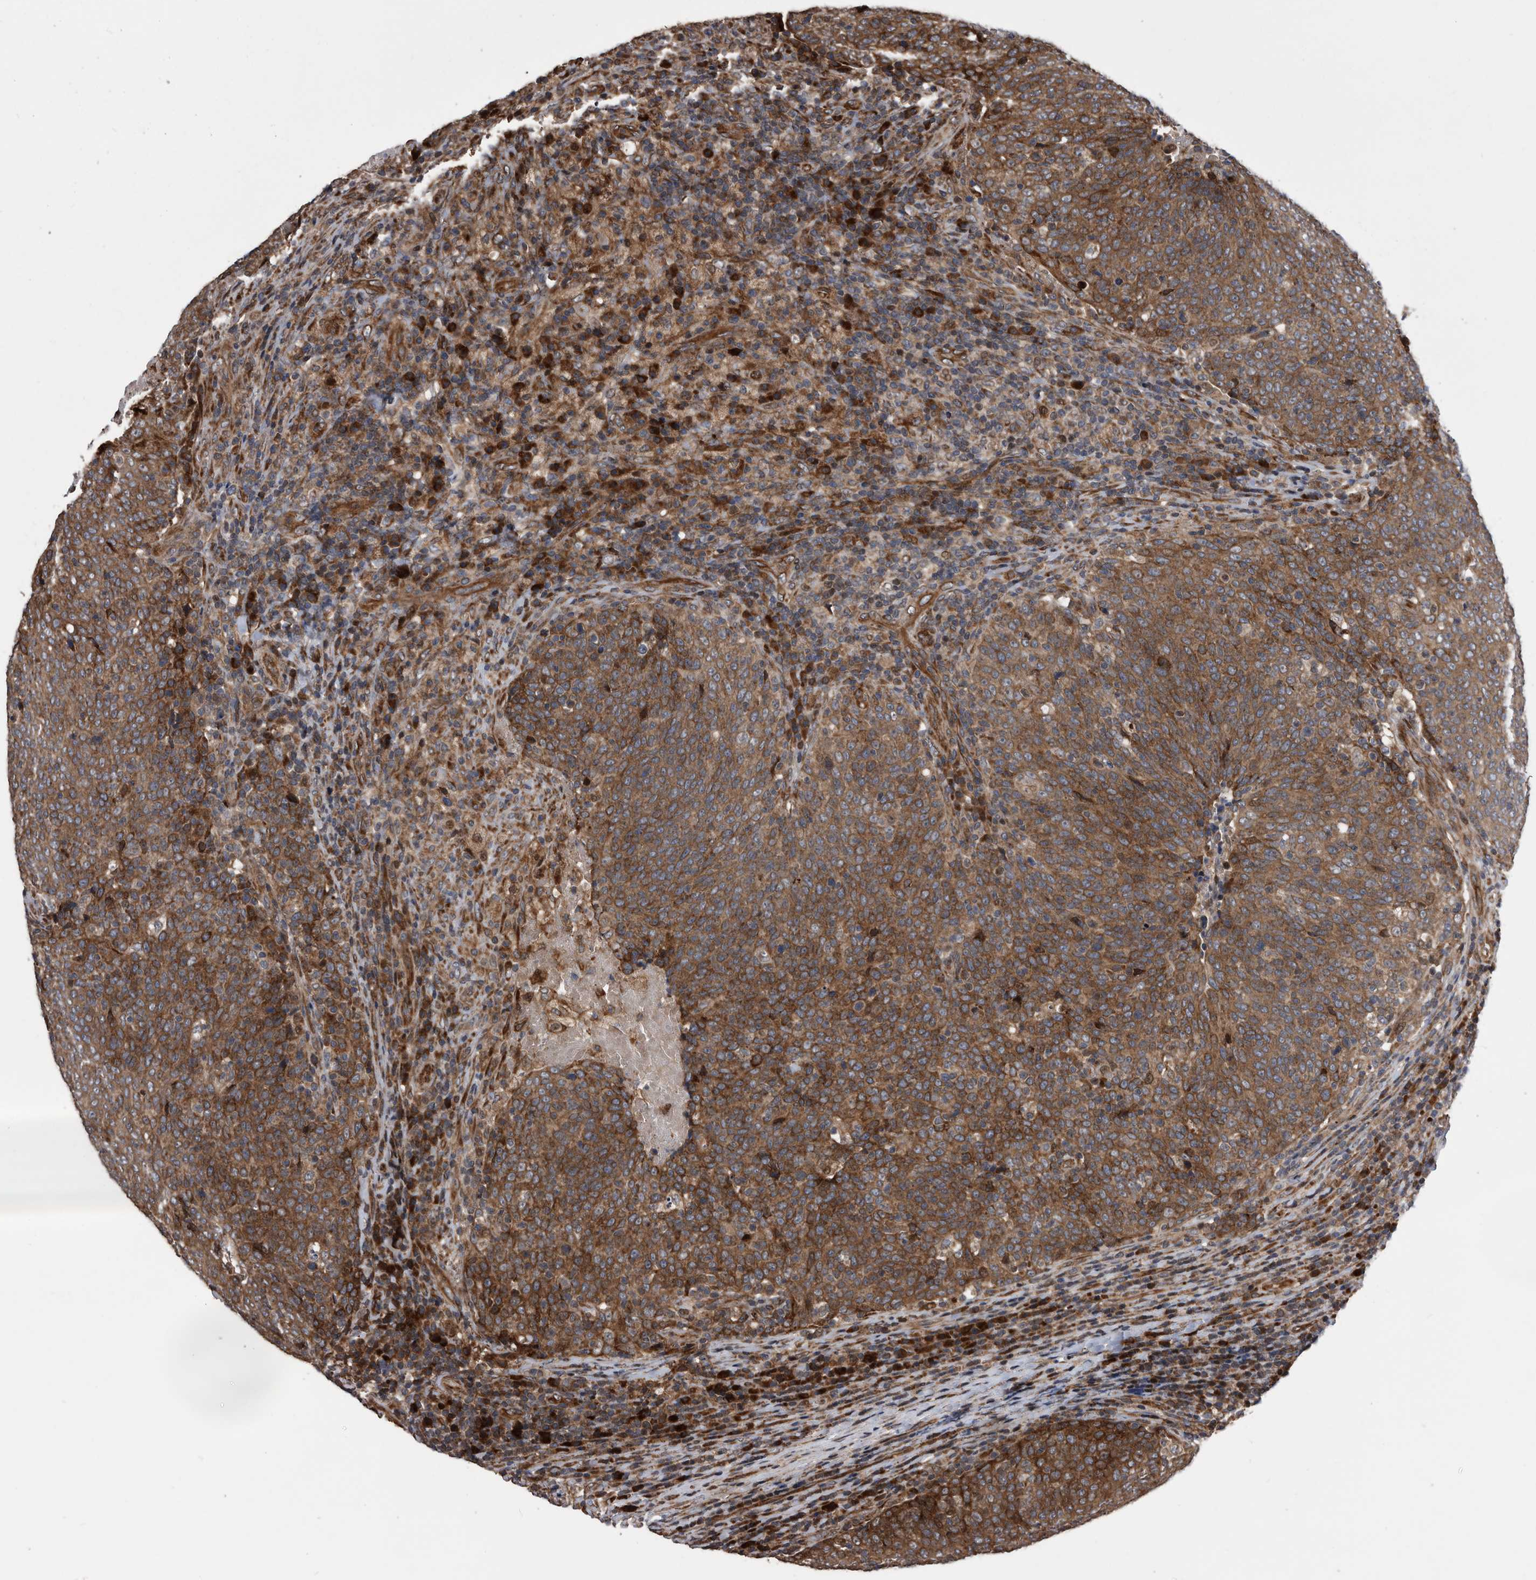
{"staining": {"intensity": "strong", "quantity": ">75%", "location": "cytoplasmic/membranous"}, "tissue": "head and neck cancer", "cell_type": "Tumor cells", "image_type": "cancer", "snomed": [{"axis": "morphology", "description": "Squamous cell carcinoma, NOS"}, {"axis": "morphology", "description": "Squamous cell carcinoma, metastatic, NOS"}, {"axis": "topography", "description": "Lymph node"}, {"axis": "topography", "description": "Head-Neck"}], "caption": "Head and neck metastatic squamous cell carcinoma was stained to show a protein in brown. There is high levels of strong cytoplasmic/membranous positivity in about >75% of tumor cells. Immunohistochemistry stains the protein of interest in brown and the nuclei are stained blue.", "gene": "SERINC2", "patient": {"sex": "male", "age": 62}}